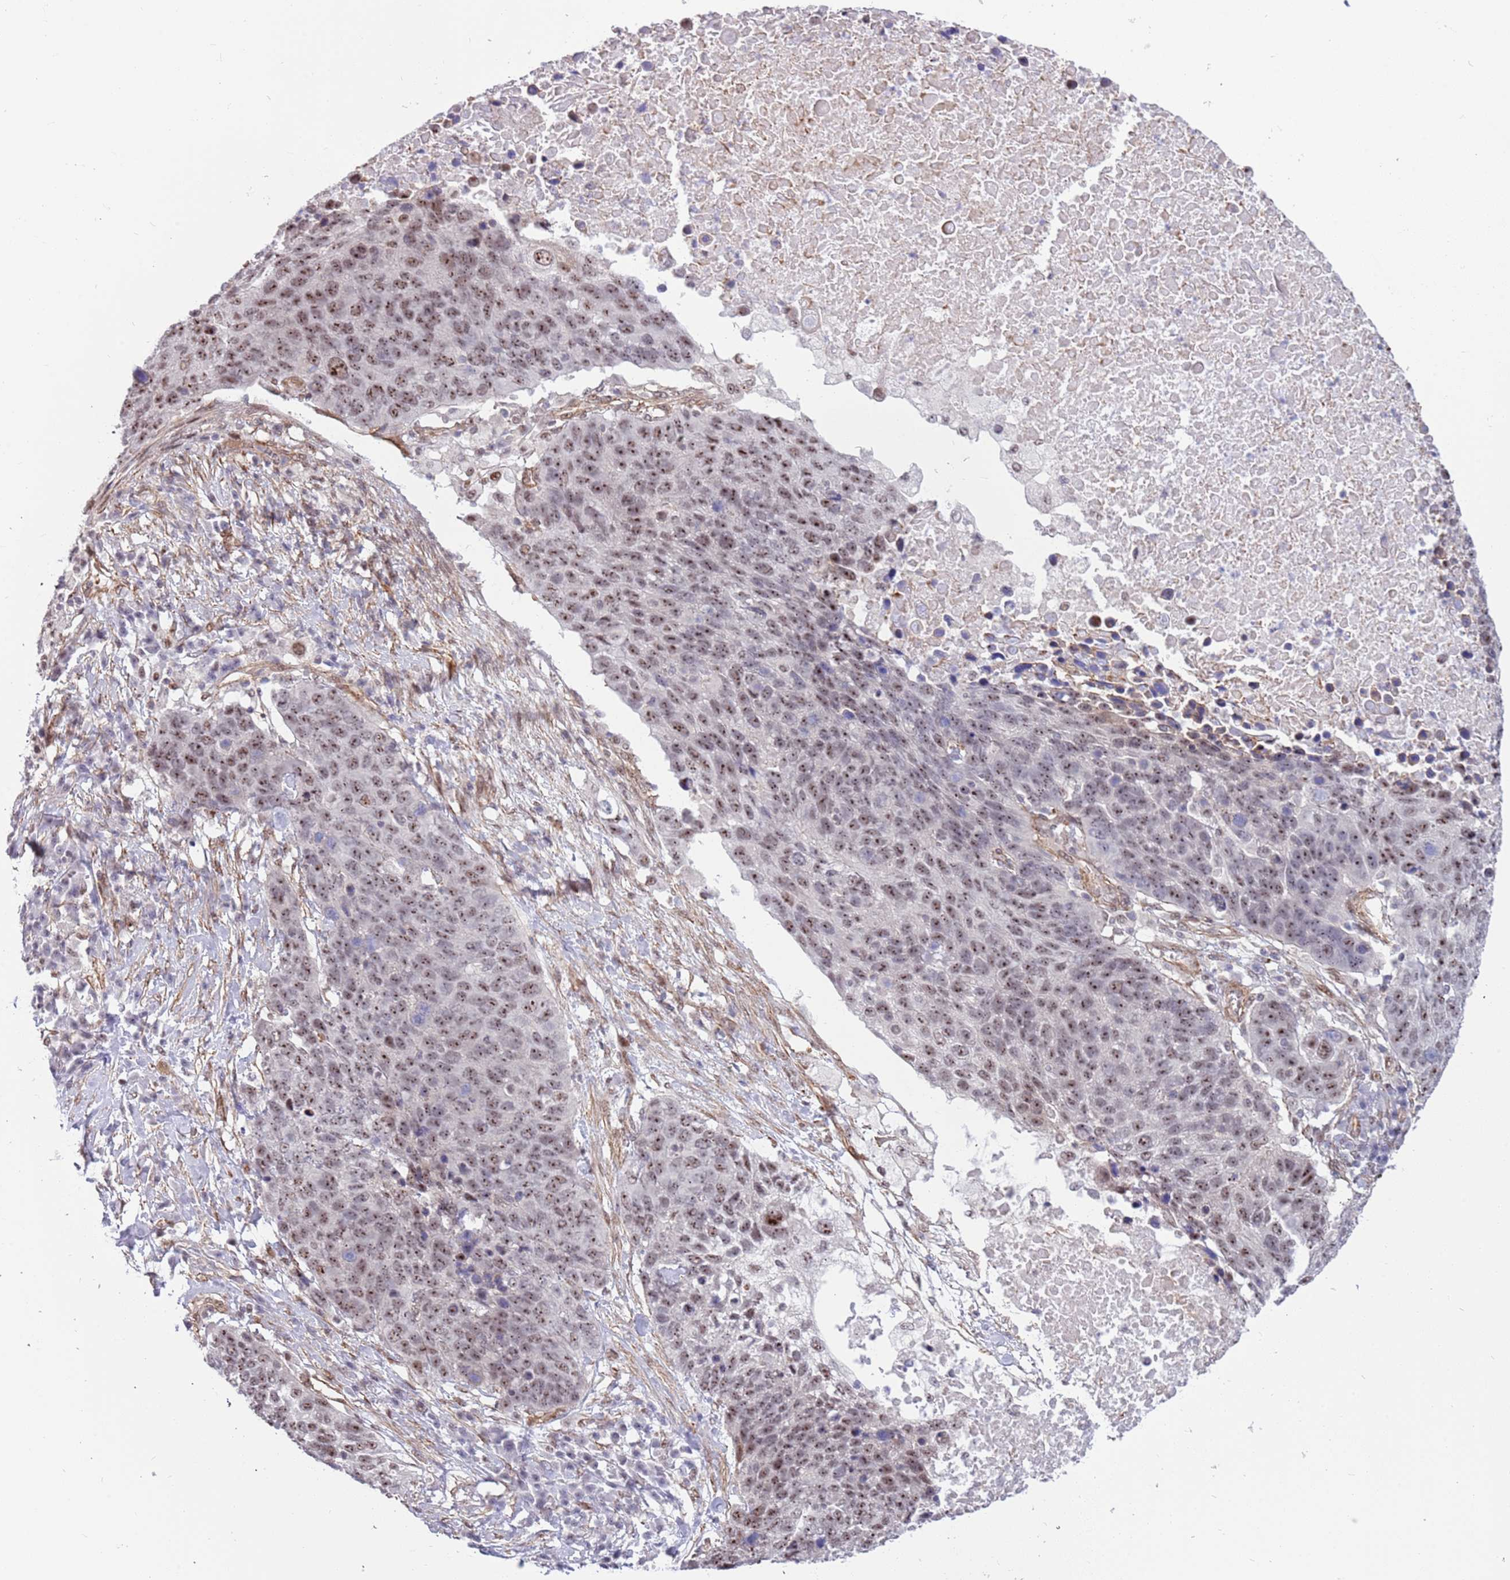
{"staining": {"intensity": "moderate", "quantity": ">75%", "location": "nuclear"}, "tissue": "lung cancer", "cell_type": "Tumor cells", "image_type": "cancer", "snomed": [{"axis": "morphology", "description": "Normal tissue, NOS"}, {"axis": "morphology", "description": "Squamous cell carcinoma, NOS"}, {"axis": "topography", "description": "Lymph node"}, {"axis": "topography", "description": "Lung"}], "caption": "Immunohistochemistry (IHC) (DAB (3,3'-diaminobenzidine)) staining of human lung cancer (squamous cell carcinoma) reveals moderate nuclear protein staining in approximately >75% of tumor cells. (Brightfield microscopy of DAB IHC at high magnification).", "gene": "LRMDA", "patient": {"sex": "male", "age": 66}}